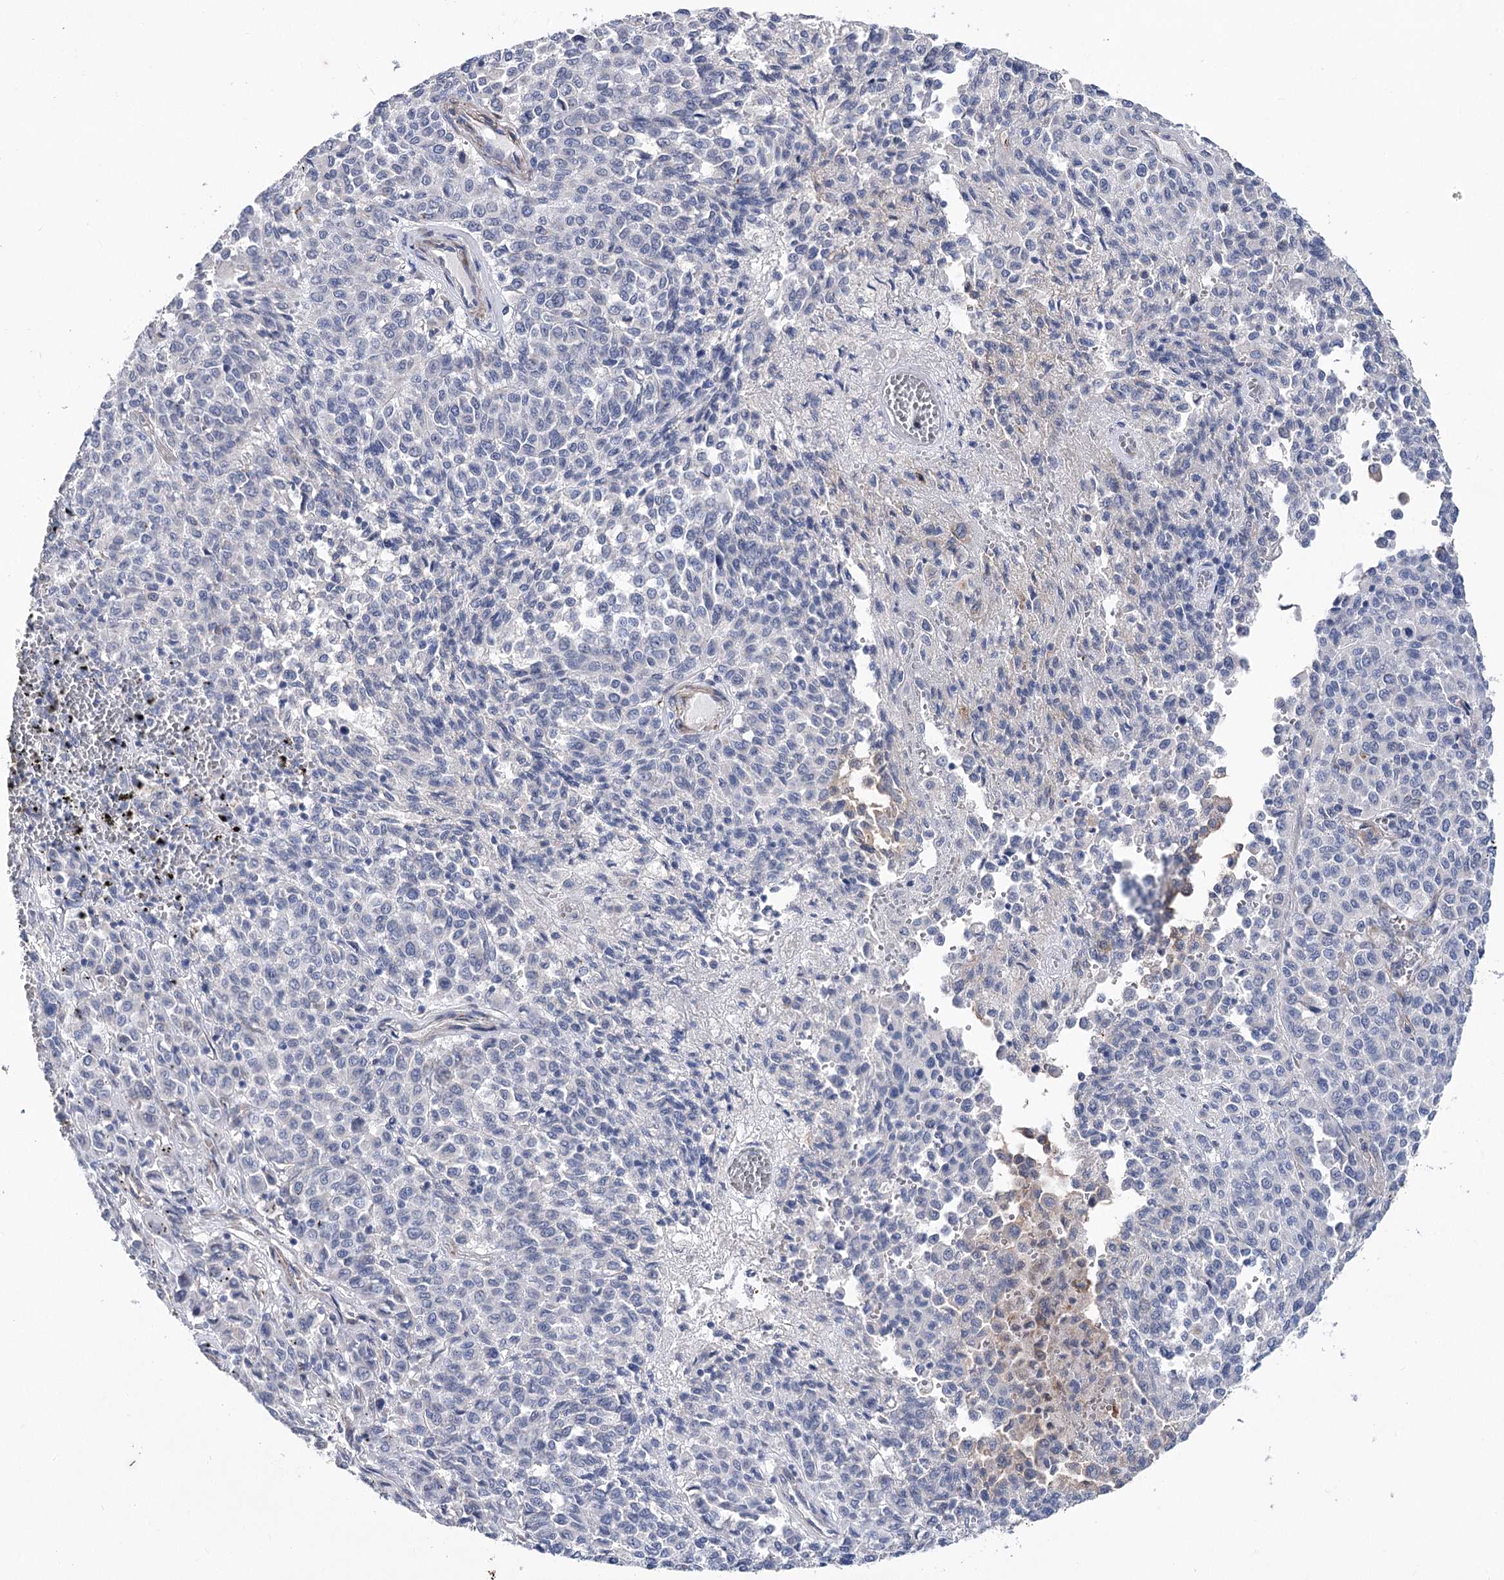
{"staining": {"intensity": "negative", "quantity": "none", "location": "none"}, "tissue": "melanoma", "cell_type": "Tumor cells", "image_type": "cancer", "snomed": [{"axis": "morphology", "description": "Malignant melanoma, Metastatic site"}, {"axis": "topography", "description": "Pancreas"}], "caption": "Histopathology image shows no significant protein expression in tumor cells of melanoma.", "gene": "RDH16", "patient": {"sex": "female", "age": 30}}